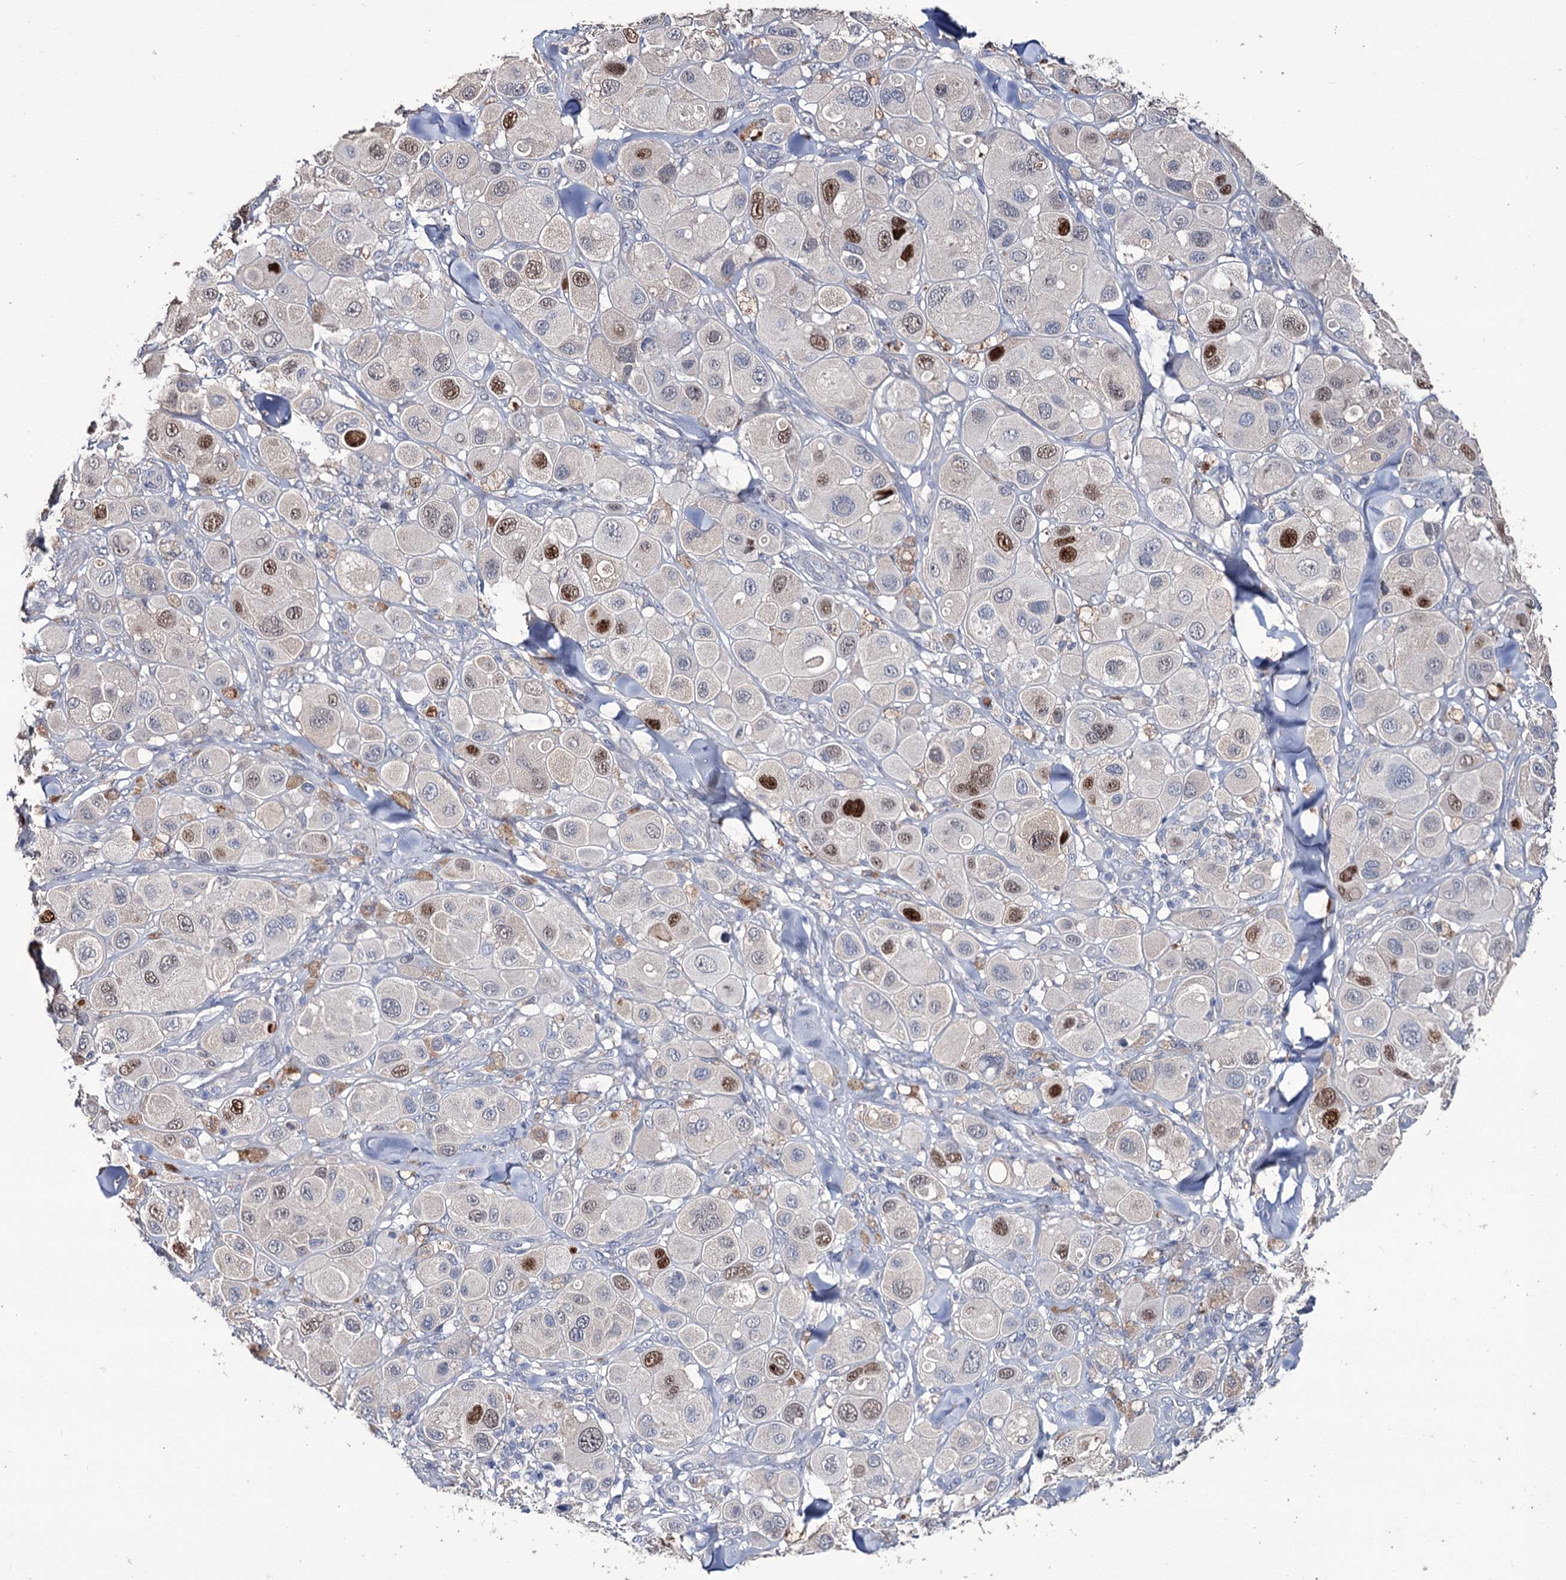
{"staining": {"intensity": "strong", "quantity": "<25%", "location": "nuclear"}, "tissue": "melanoma", "cell_type": "Tumor cells", "image_type": "cancer", "snomed": [{"axis": "morphology", "description": "Malignant melanoma, Metastatic site"}, {"axis": "topography", "description": "Skin"}], "caption": "Human malignant melanoma (metastatic site) stained for a protein (brown) displays strong nuclear positive expression in approximately <25% of tumor cells.", "gene": "EPB41L5", "patient": {"sex": "male", "age": 41}}